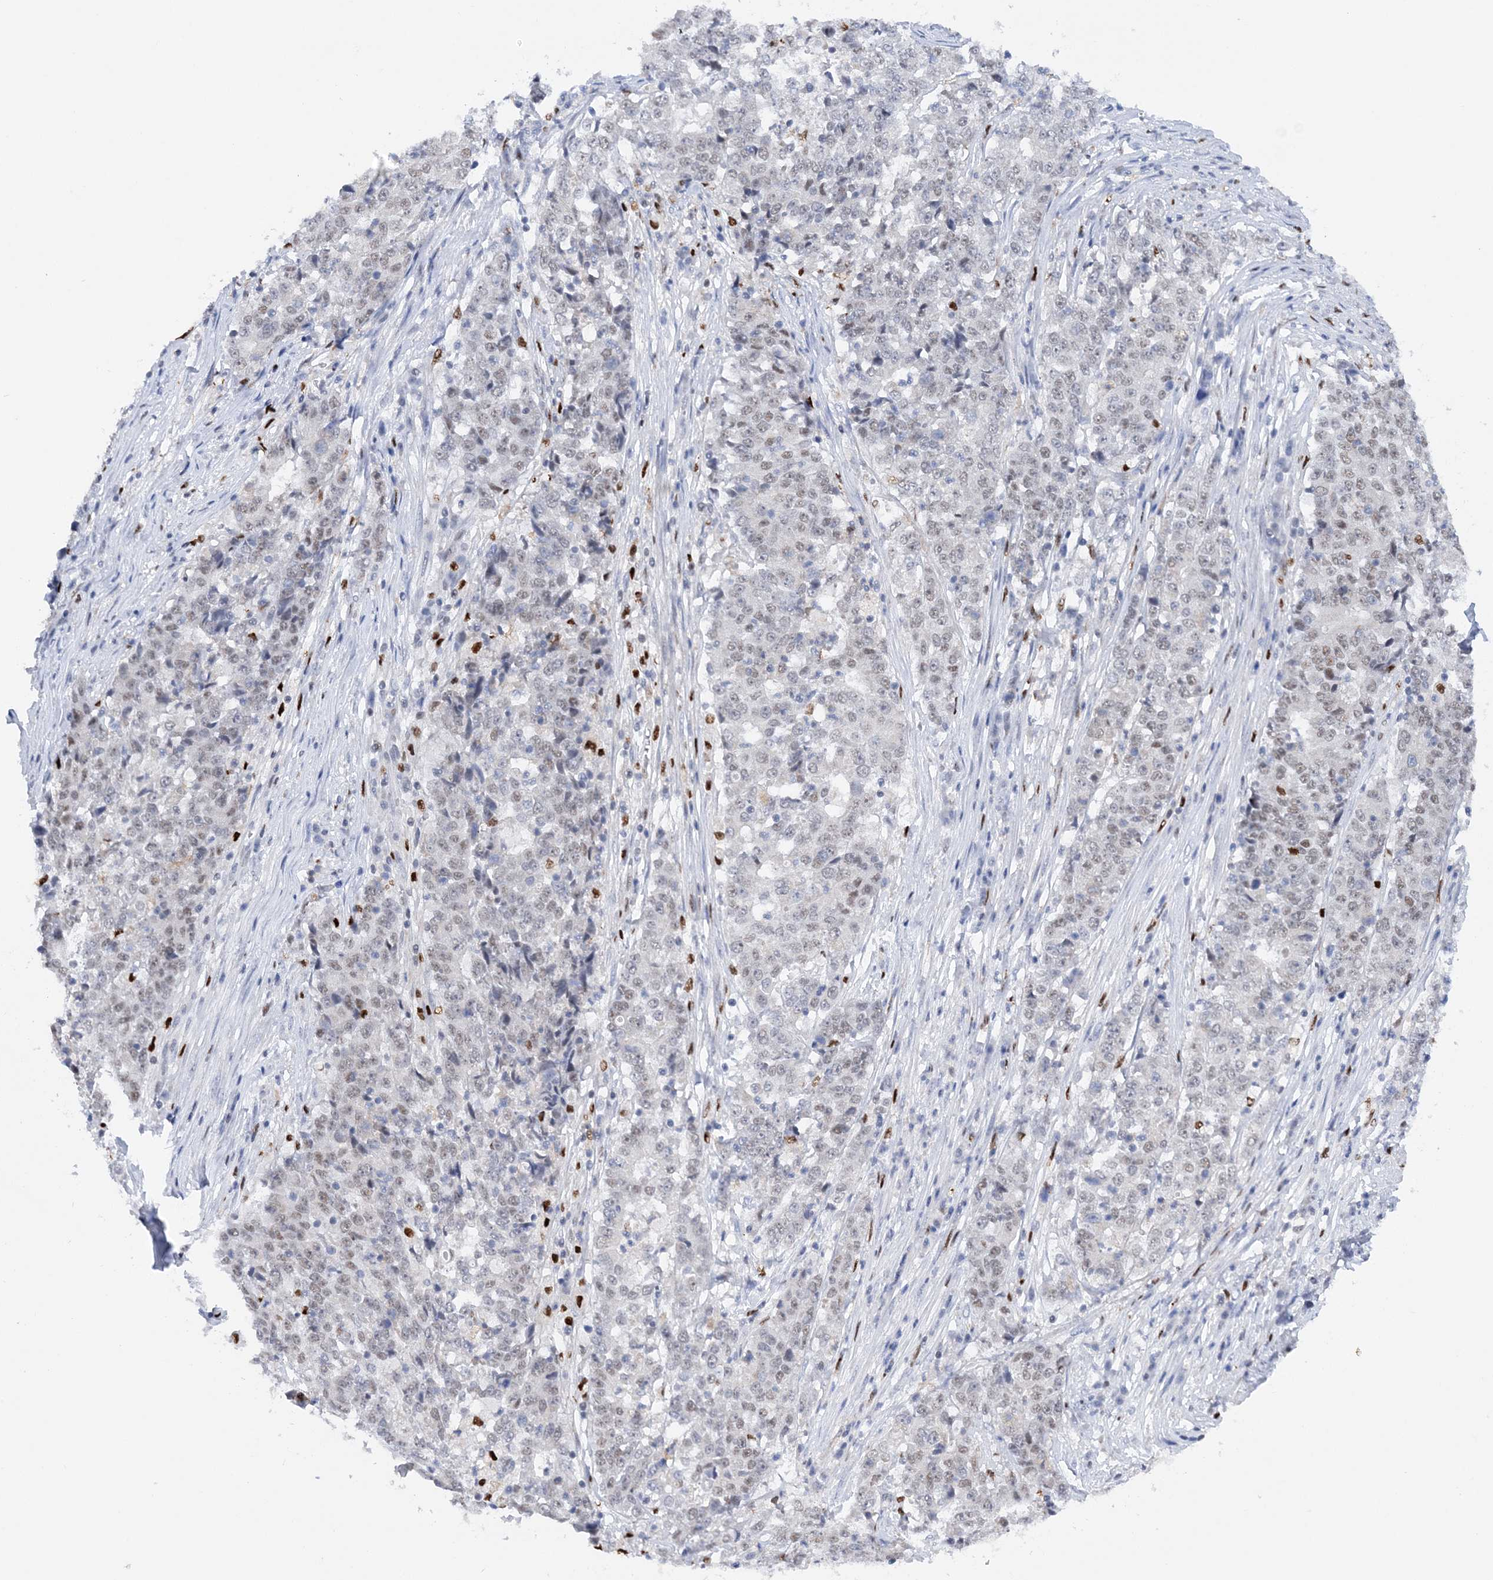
{"staining": {"intensity": "weak", "quantity": "<25%", "location": "nuclear"}, "tissue": "stomach cancer", "cell_type": "Tumor cells", "image_type": "cancer", "snomed": [{"axis": "morphology", "description": "Adenocarcinoma, NOS"}, {"axis": "topography", "description": "Stomach"}], "caption": "Immunohistochemical staining of stomach cancer (adenocarcinoma) demonstrates no significant positivity in tumor cells.", "gene": "NIT2", "patient": {"sex": "male", "age": 59}}